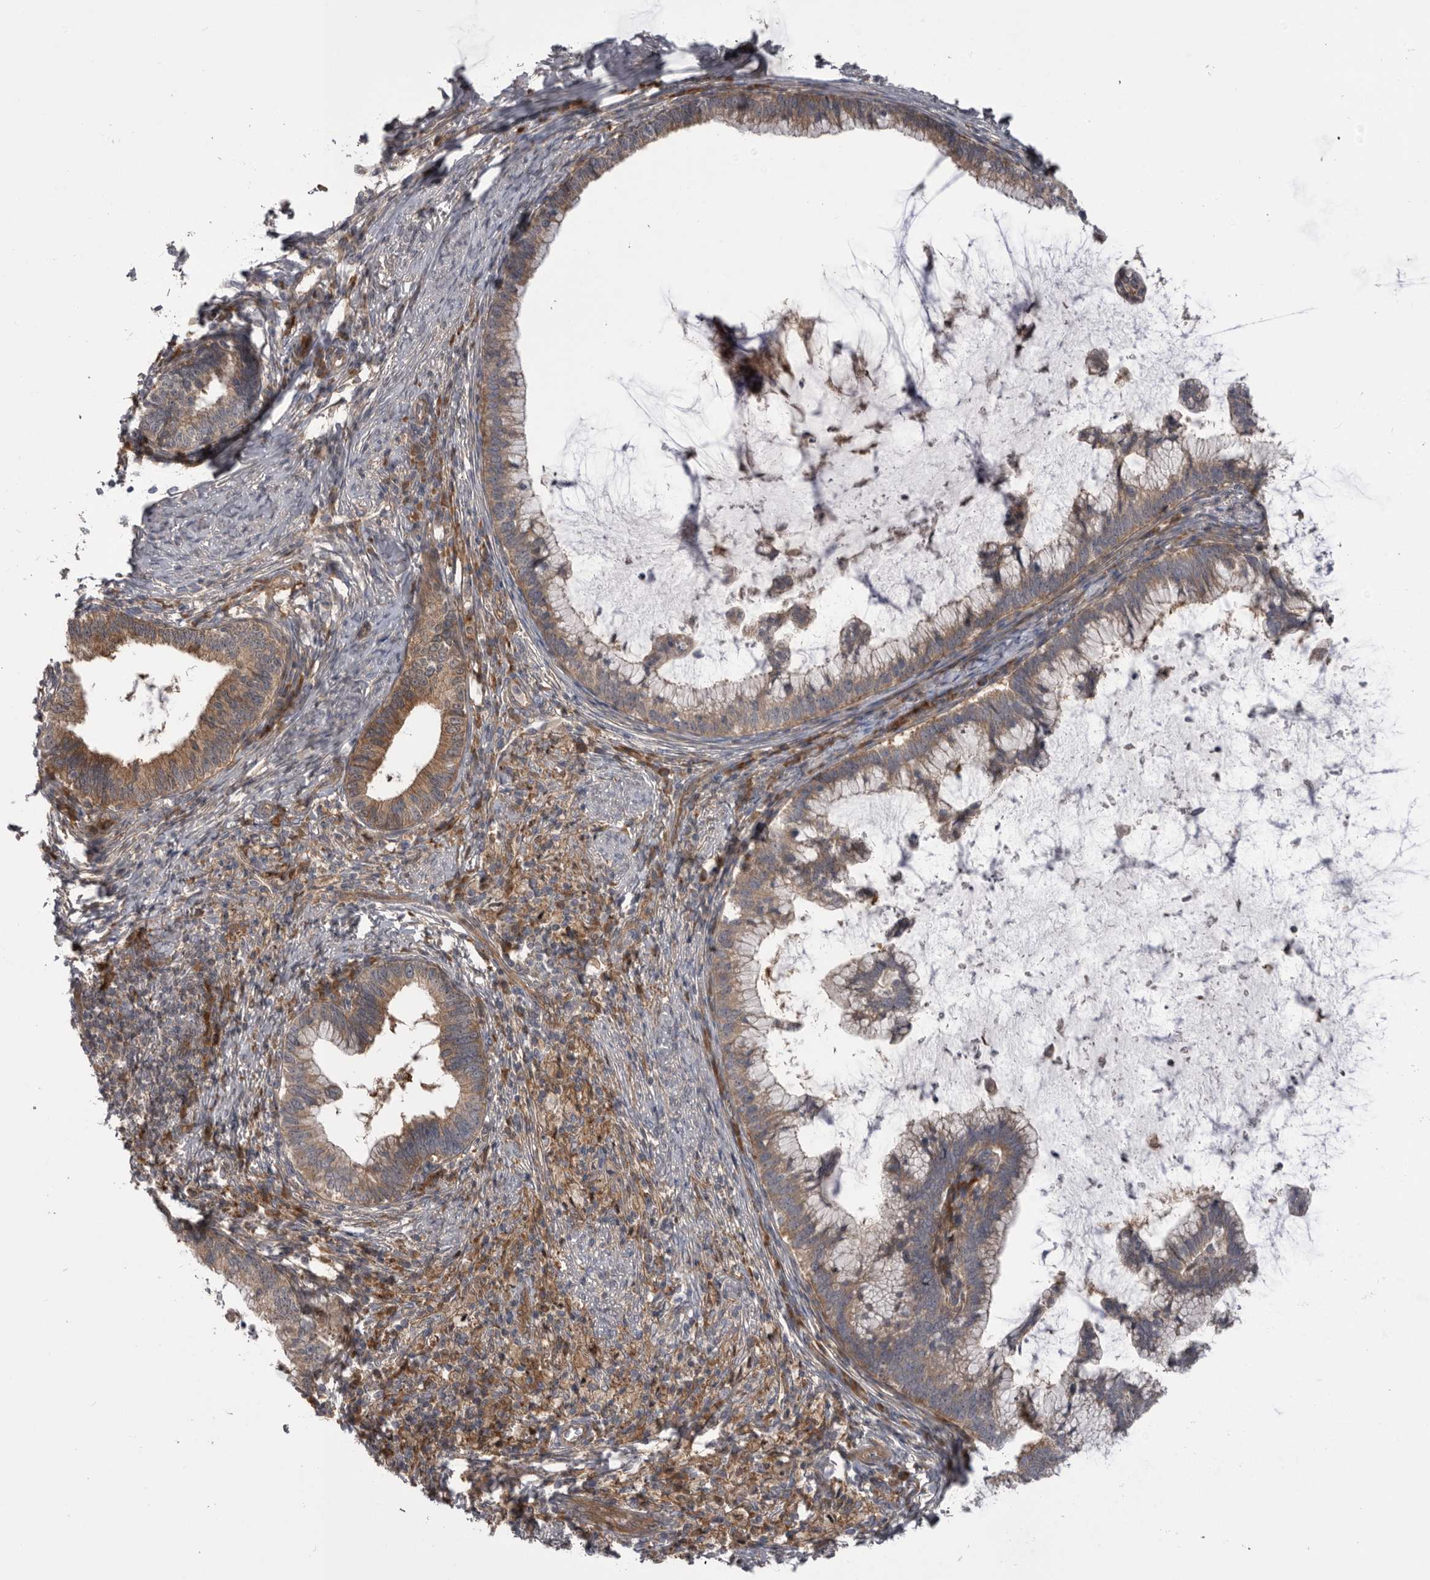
{"staining": {"intensity": "moderate", "quantity": ">75%", "location": "cytoplasmic/membranous"}, "tissue": "cervical cancer", "cell_type": "Tumor cells", "image_type": "cancer", "snomed": [{"axis": "morphology", "description": "Adenocarcinoma, NOS"}, {"axis": "topography", "description": "Cervix"}], "caption": "The immunohistochemical stain highlights moderate cytoplasmic/membranous positivity in tumor cells of adenocarcinoma (cervical) tissue.", "gene": "RAB3GAP2", "patient": {"sex": "female", "age": 36}}